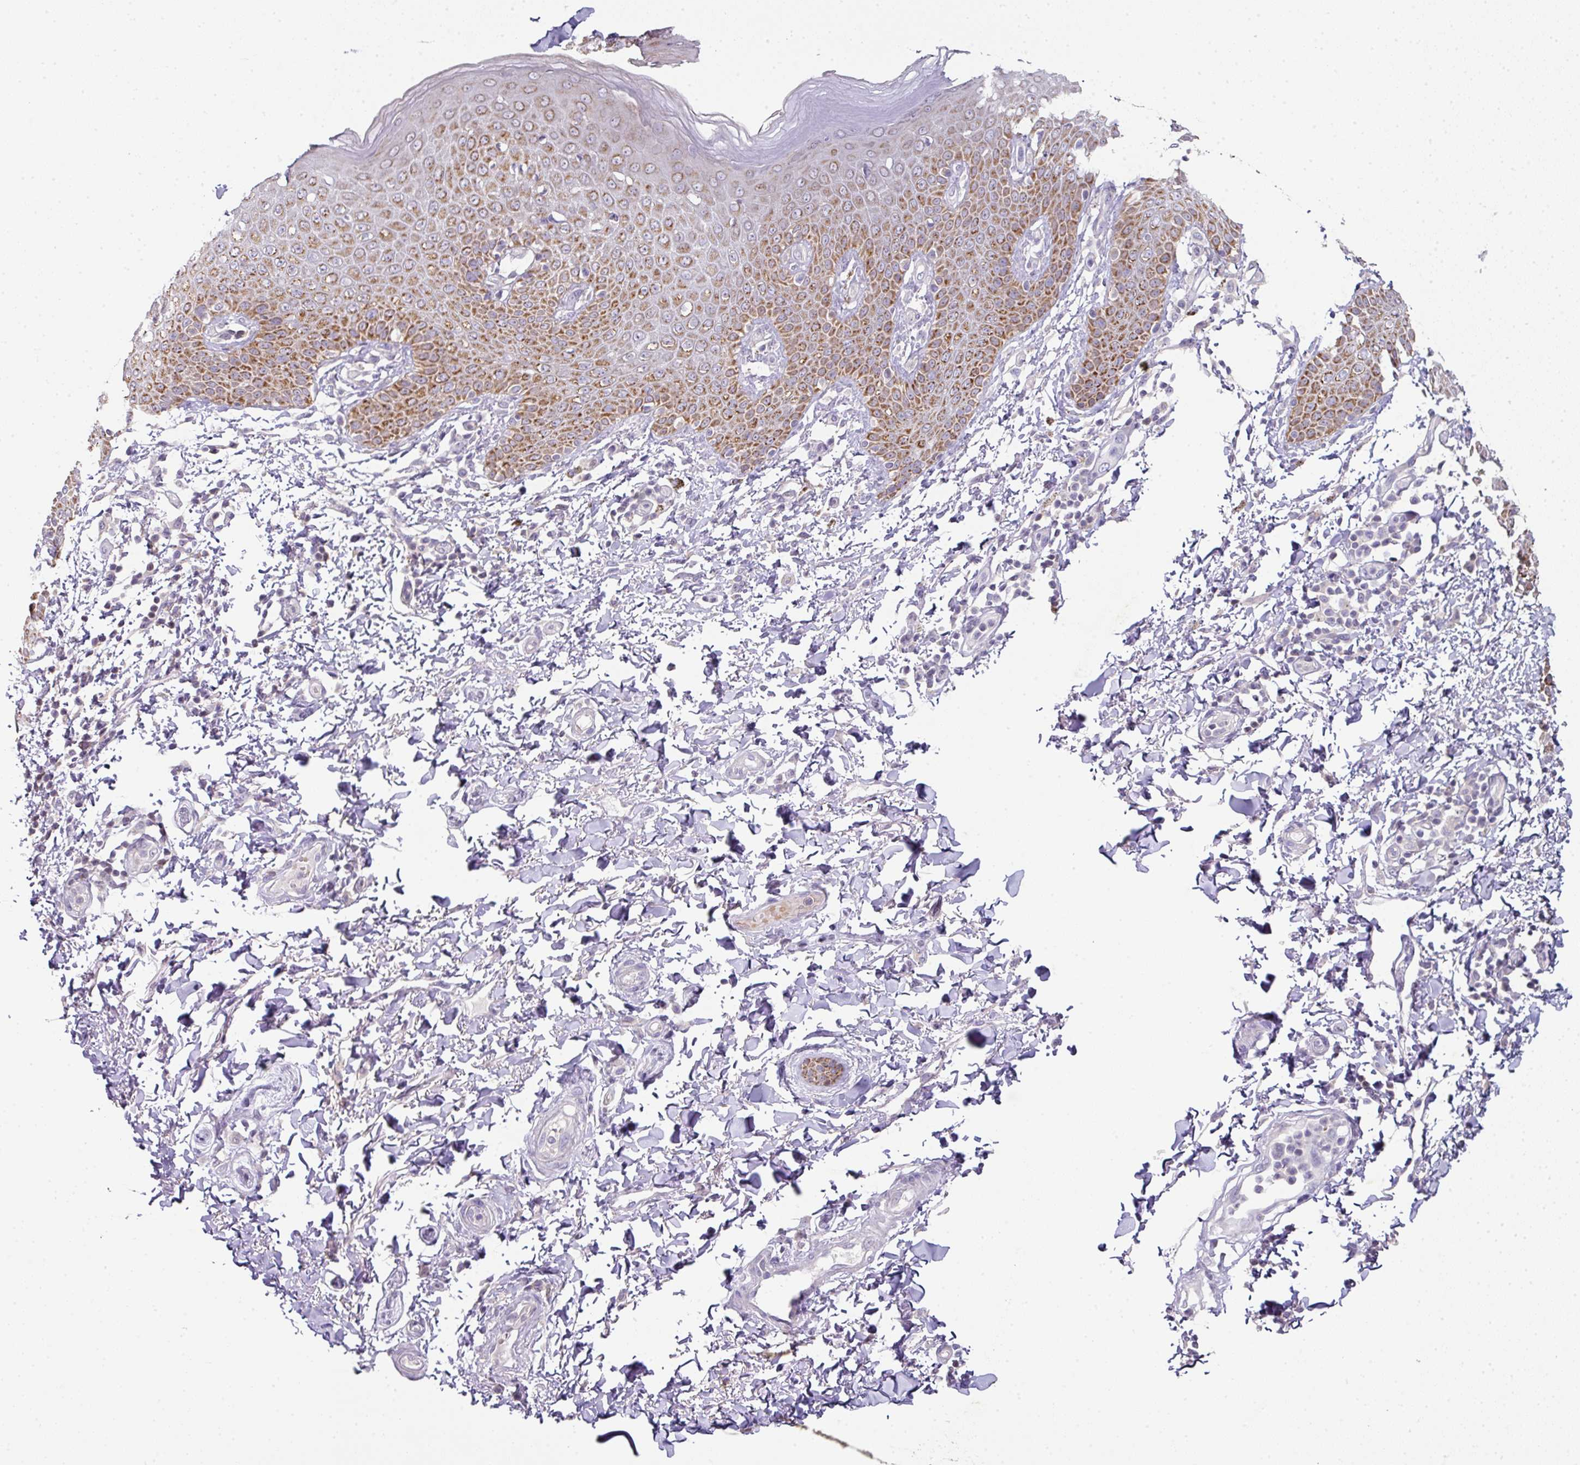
{"staining": {"intensity": "strong", "quantity": ">75%", "location": "cytoplasmic/membranous"}, "tissue": "skin", "cell_type": "Epidermal cells", "image_type": "normal", "snomed": [{"axis": "morphology", "description": "Normal tissue, NOS"}, {"axis": "topography", "description": "Peripheral nerve tissue"}], "caption": "IHC image of normal skin: human skin stained using immunohistochemistry (IHC) reveals high levels of strong protein expression localized specifically in the cytoplasmic/membranous of epidermal cells, appearing as a cytoplasmic/membranous brown color.", "gene": "ANKRD18A", "patient": {"sex": "male", "age": 51}}